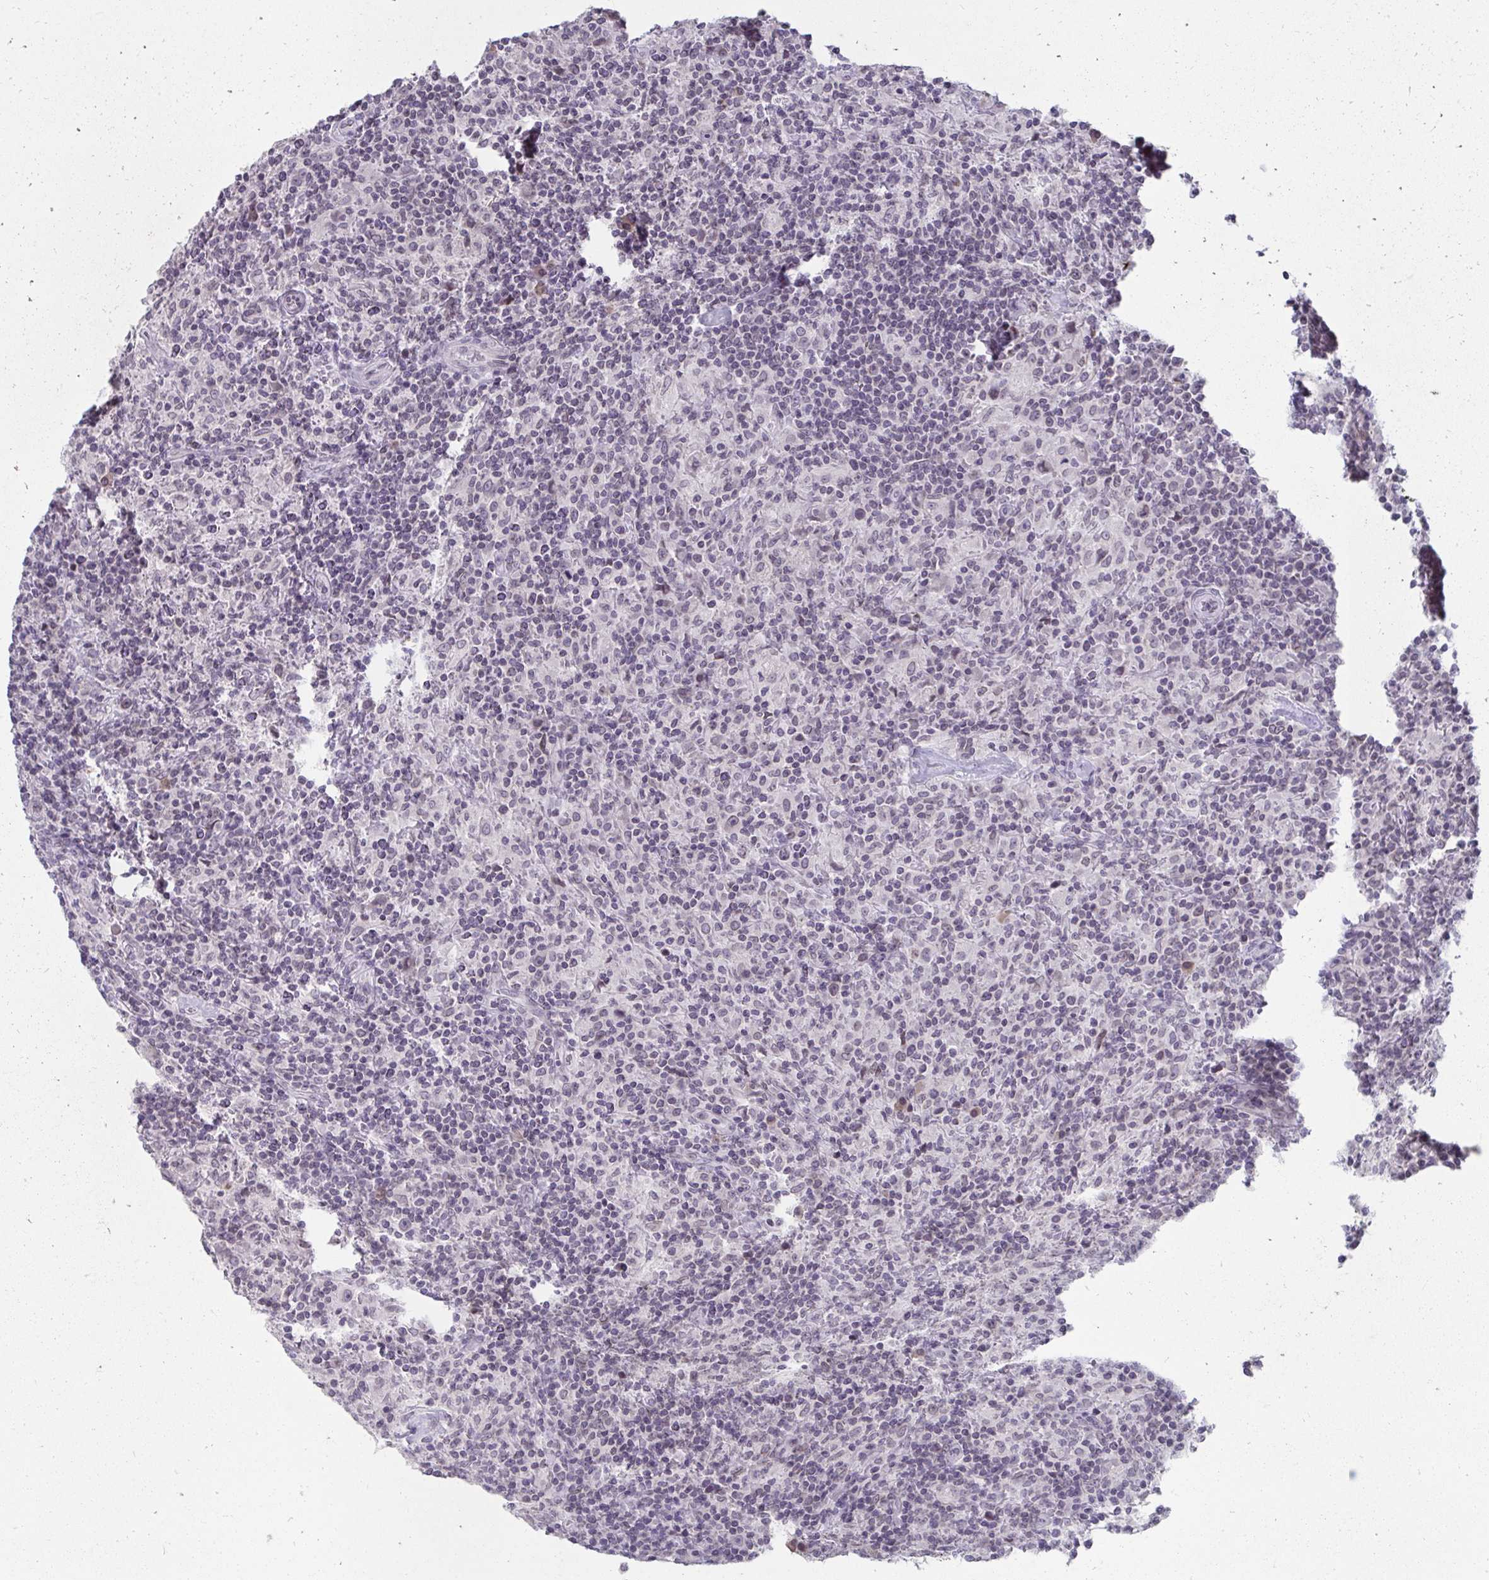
{"staining": {"intensity": "negative", "quantity": "none", "location": "none"}, "tissue": "lymphoma", "cell_type": "Tumor cells", "image_type": "cancer", "snomed": [{"axis": "morphology", "description": "Hodgkin's disease, NOS"}, {"axis": "topography", "description": "Lymph node"}], "caption": "Hodgkin's disease was stained to show a protein in brown. There is no significant expression in tumor cells.", "gene": "NUP133", "patient": {"sex": "male", "age": 70}}